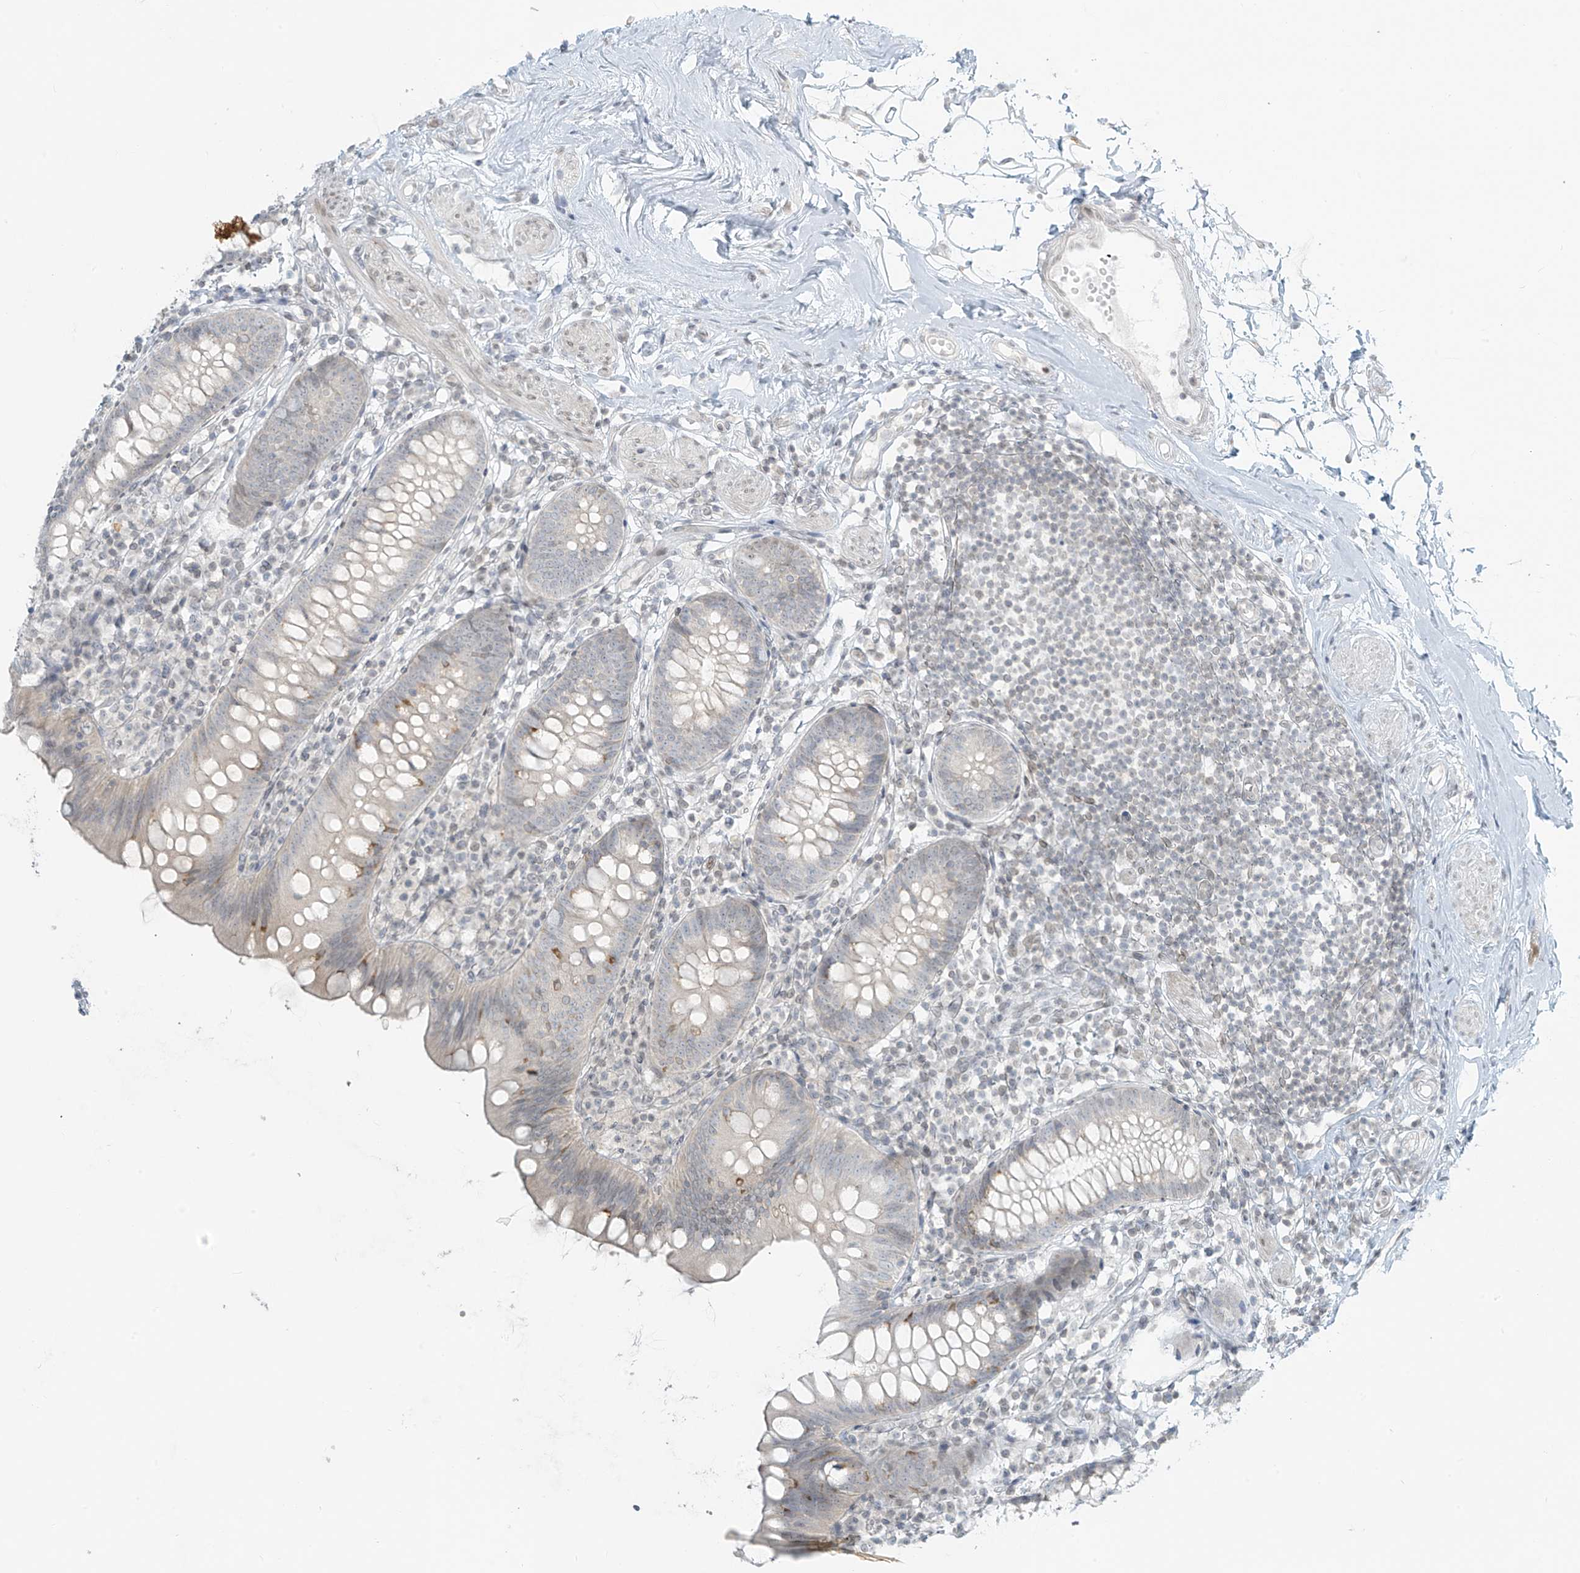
{"staining": {"intensity": "negative", "quantity": "none", "location": "none"}, "tissue": "appendix", "cell_type": "Glandular cells", "image_type": "normal", "snomed": [{"axis": "morphology", "description": "Normal tissue, NOS"}, {"axis": "topography", "description": "Appendix"}], "caption": "A high-resolution image shows immunohistochemistry staining of normal appendix, which displays no significant staining in glandular cells. Nuclei are stained in blue.", "gene": "OSBPL7", "patient": {"sex": "female", "age": 62}}